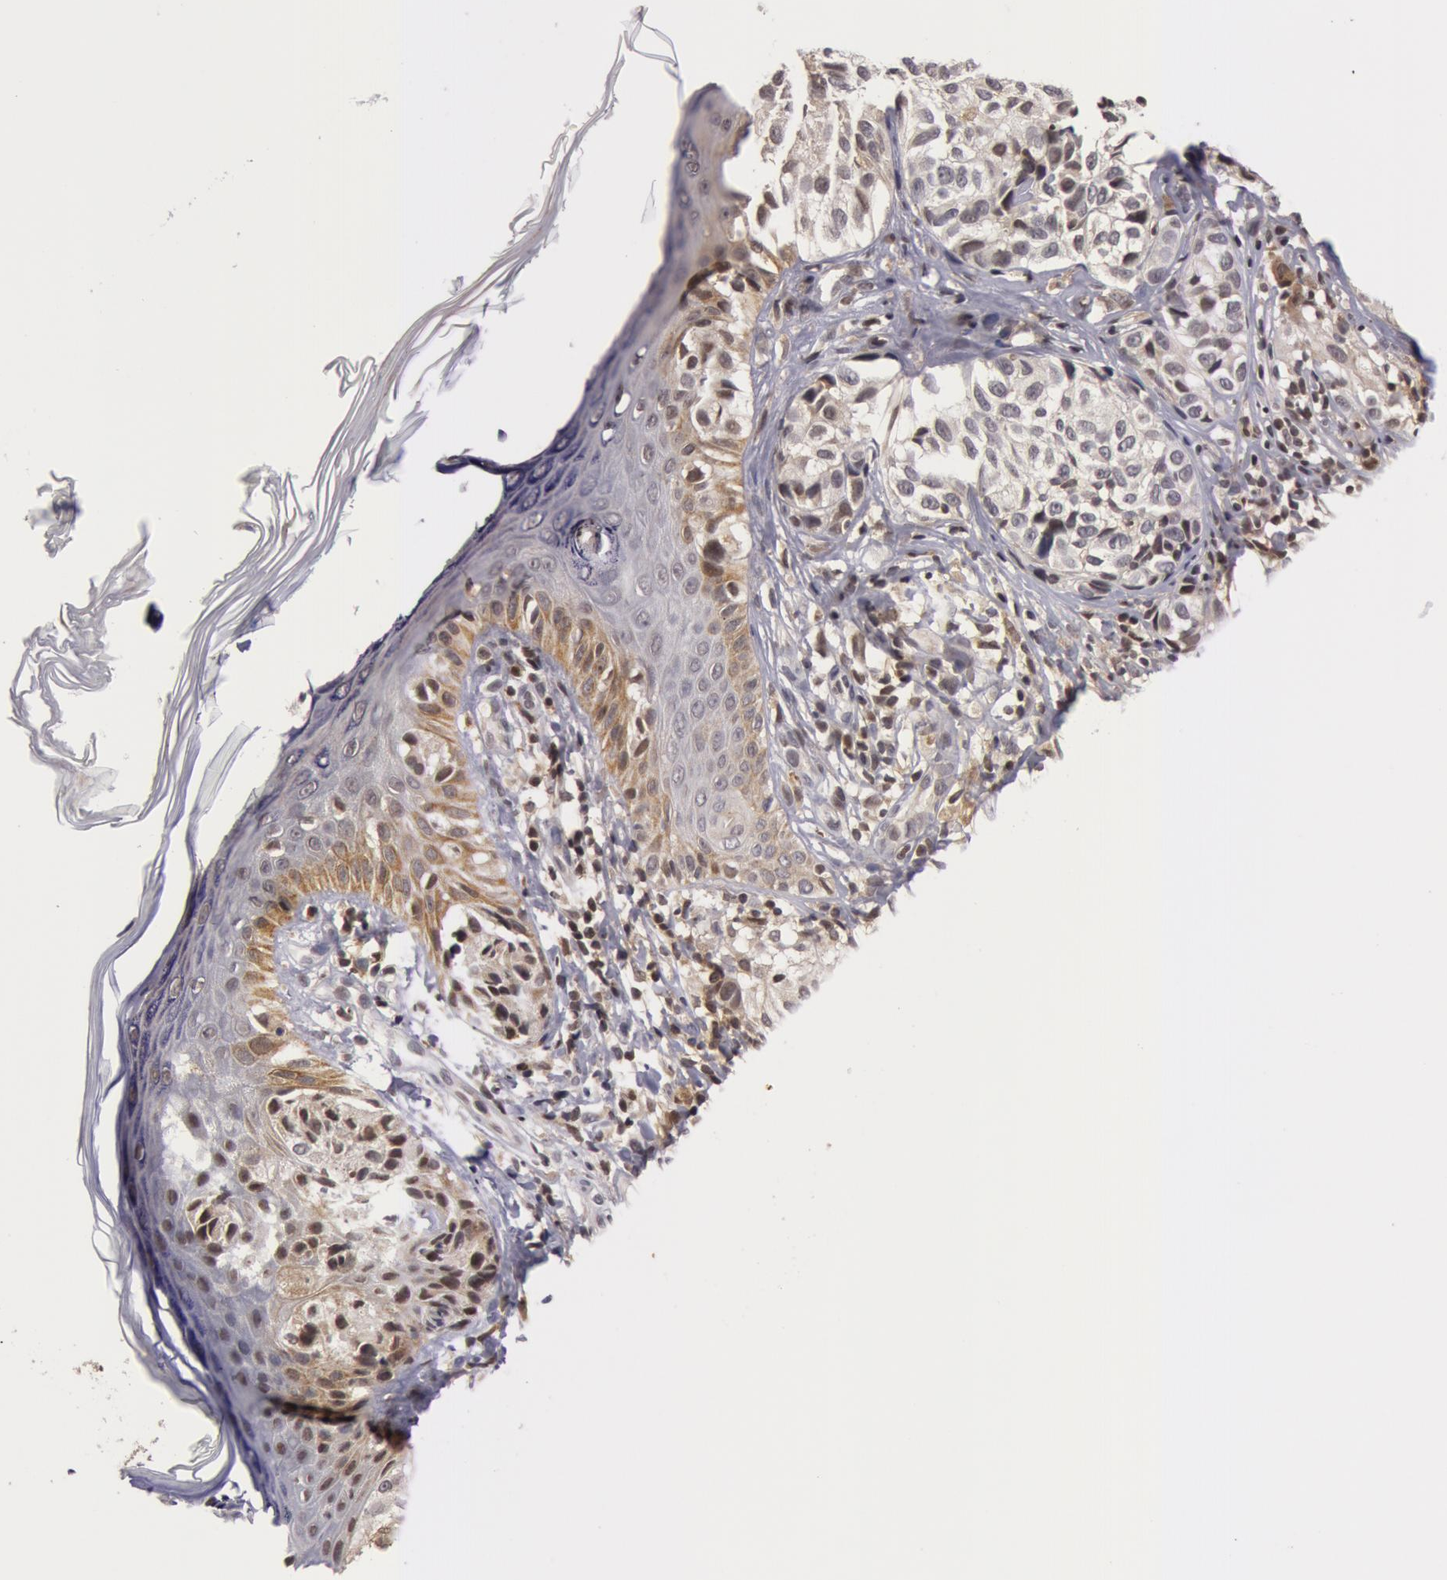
{"staining": {"intensity": "weak", "quantity": "<25%", "location": "nuclear"}, "tissue": "melanoma", "cell_type": "Tumor cells", "image_type": "cancer", "snomed": [{"axis": "morphology", "description": "Malignant melanoma, NOS"}, {"axis": "topography", "description": "Skin"}], "caption": "IHC histopathology image of neoplastic tissue: malignant melanoma stained with DAB (3,3'-diaminobenzidine) reveals no significant protein staining in tumor cells. Brightfield microscopy of immunohistochemistry stained with DAB (brown) and hematoxylin (blue), captured at high magnification.", "gene": "ZNF350", "patient": {"sex": "male", "age": 57}}